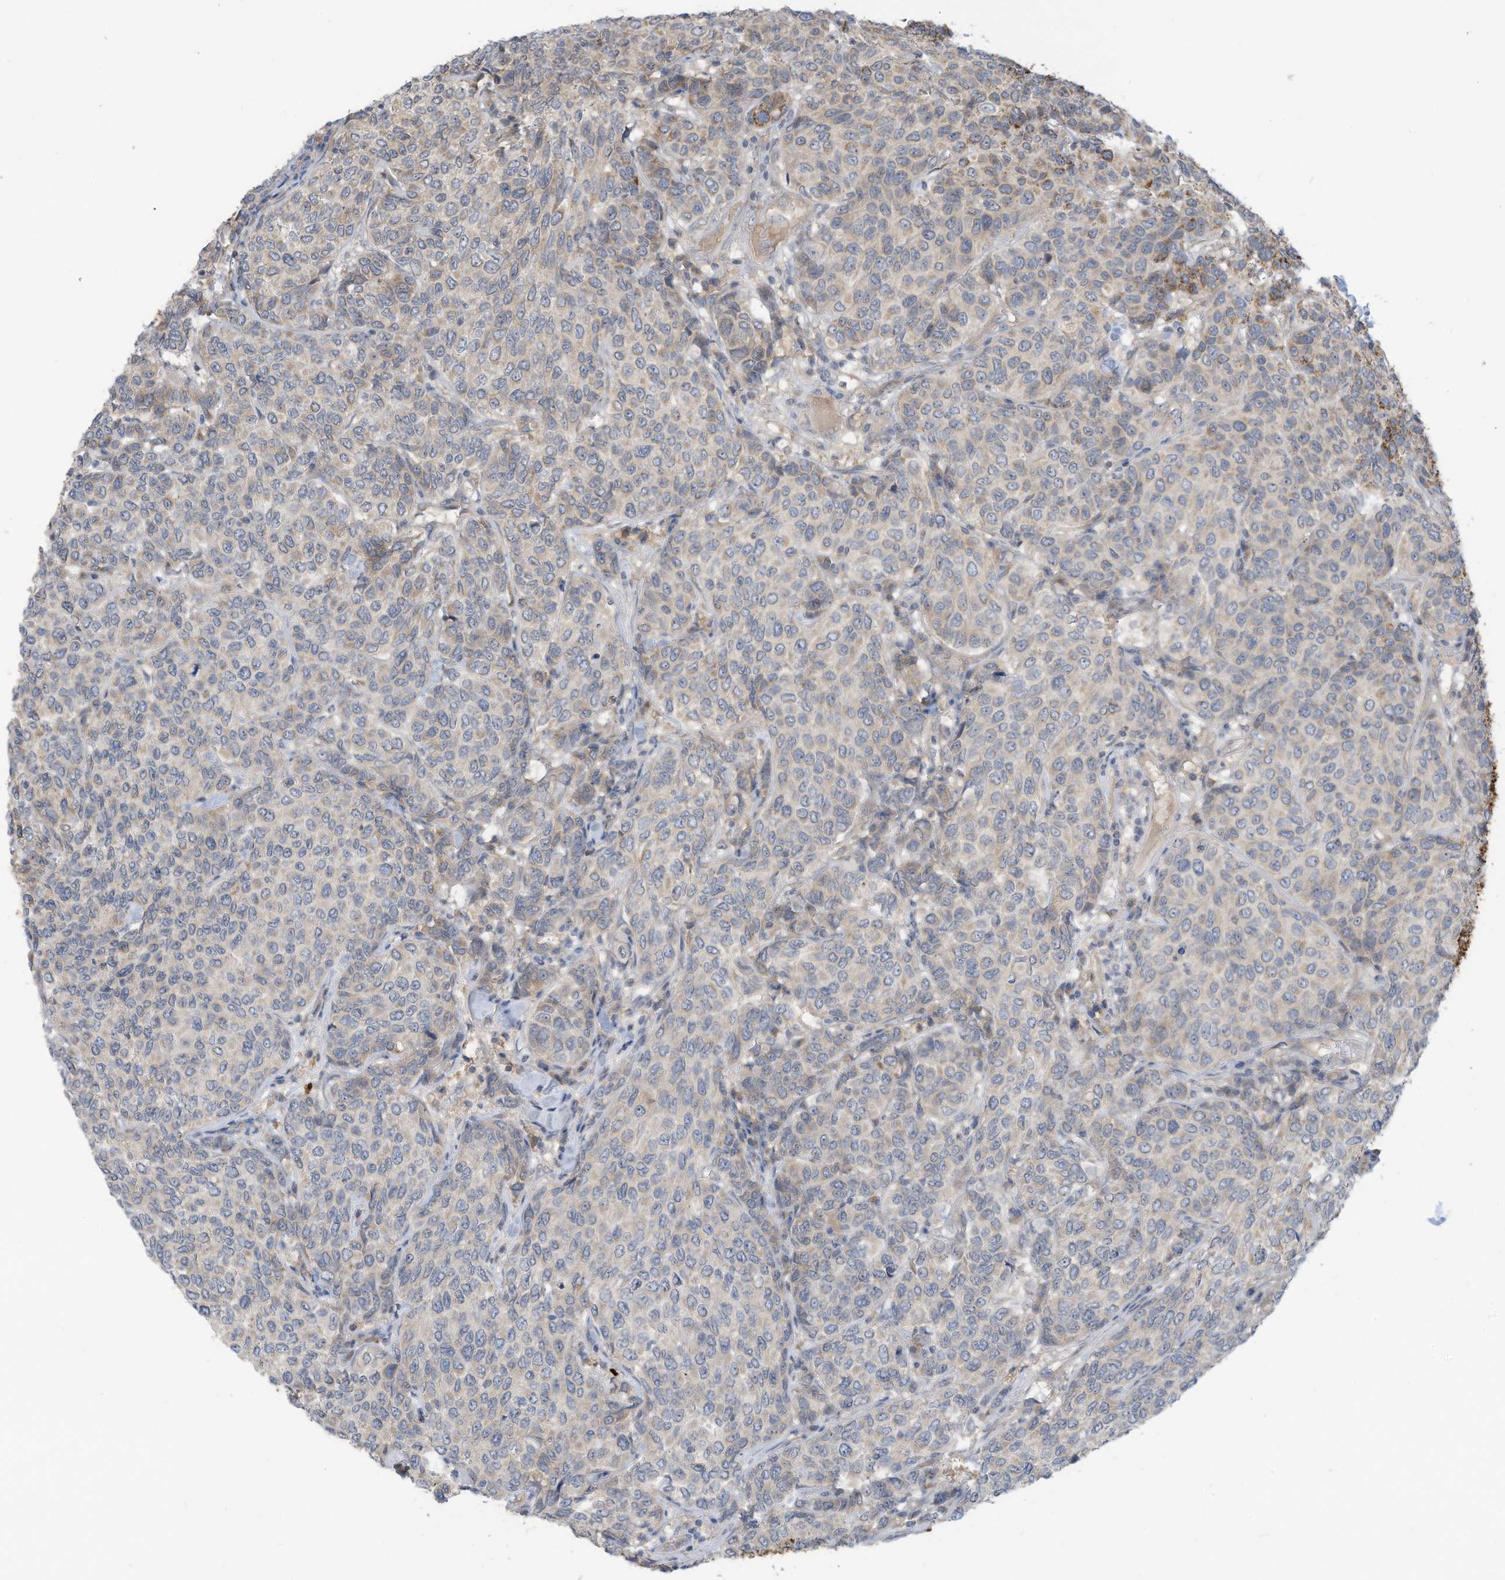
{"staining": {"intensity": "weak", "quantity": "<25%", "location": "cytoplasmic/membranous"}, "tissue": "breast cancer", "cell_type": "Tumor cells", "image_type": "cancer", "snomed": [{"axis": "morphology", "description": "Duct carcinoma"}, {"axis": "topography", "description": "Breast"}], "caption": "Tumor cells are negative for brown protein staining in breast cancer (infiltrating ductal carcinoma).", "gene": "SCGB1D2", "patient": {"sex": "female", "age": 55}}